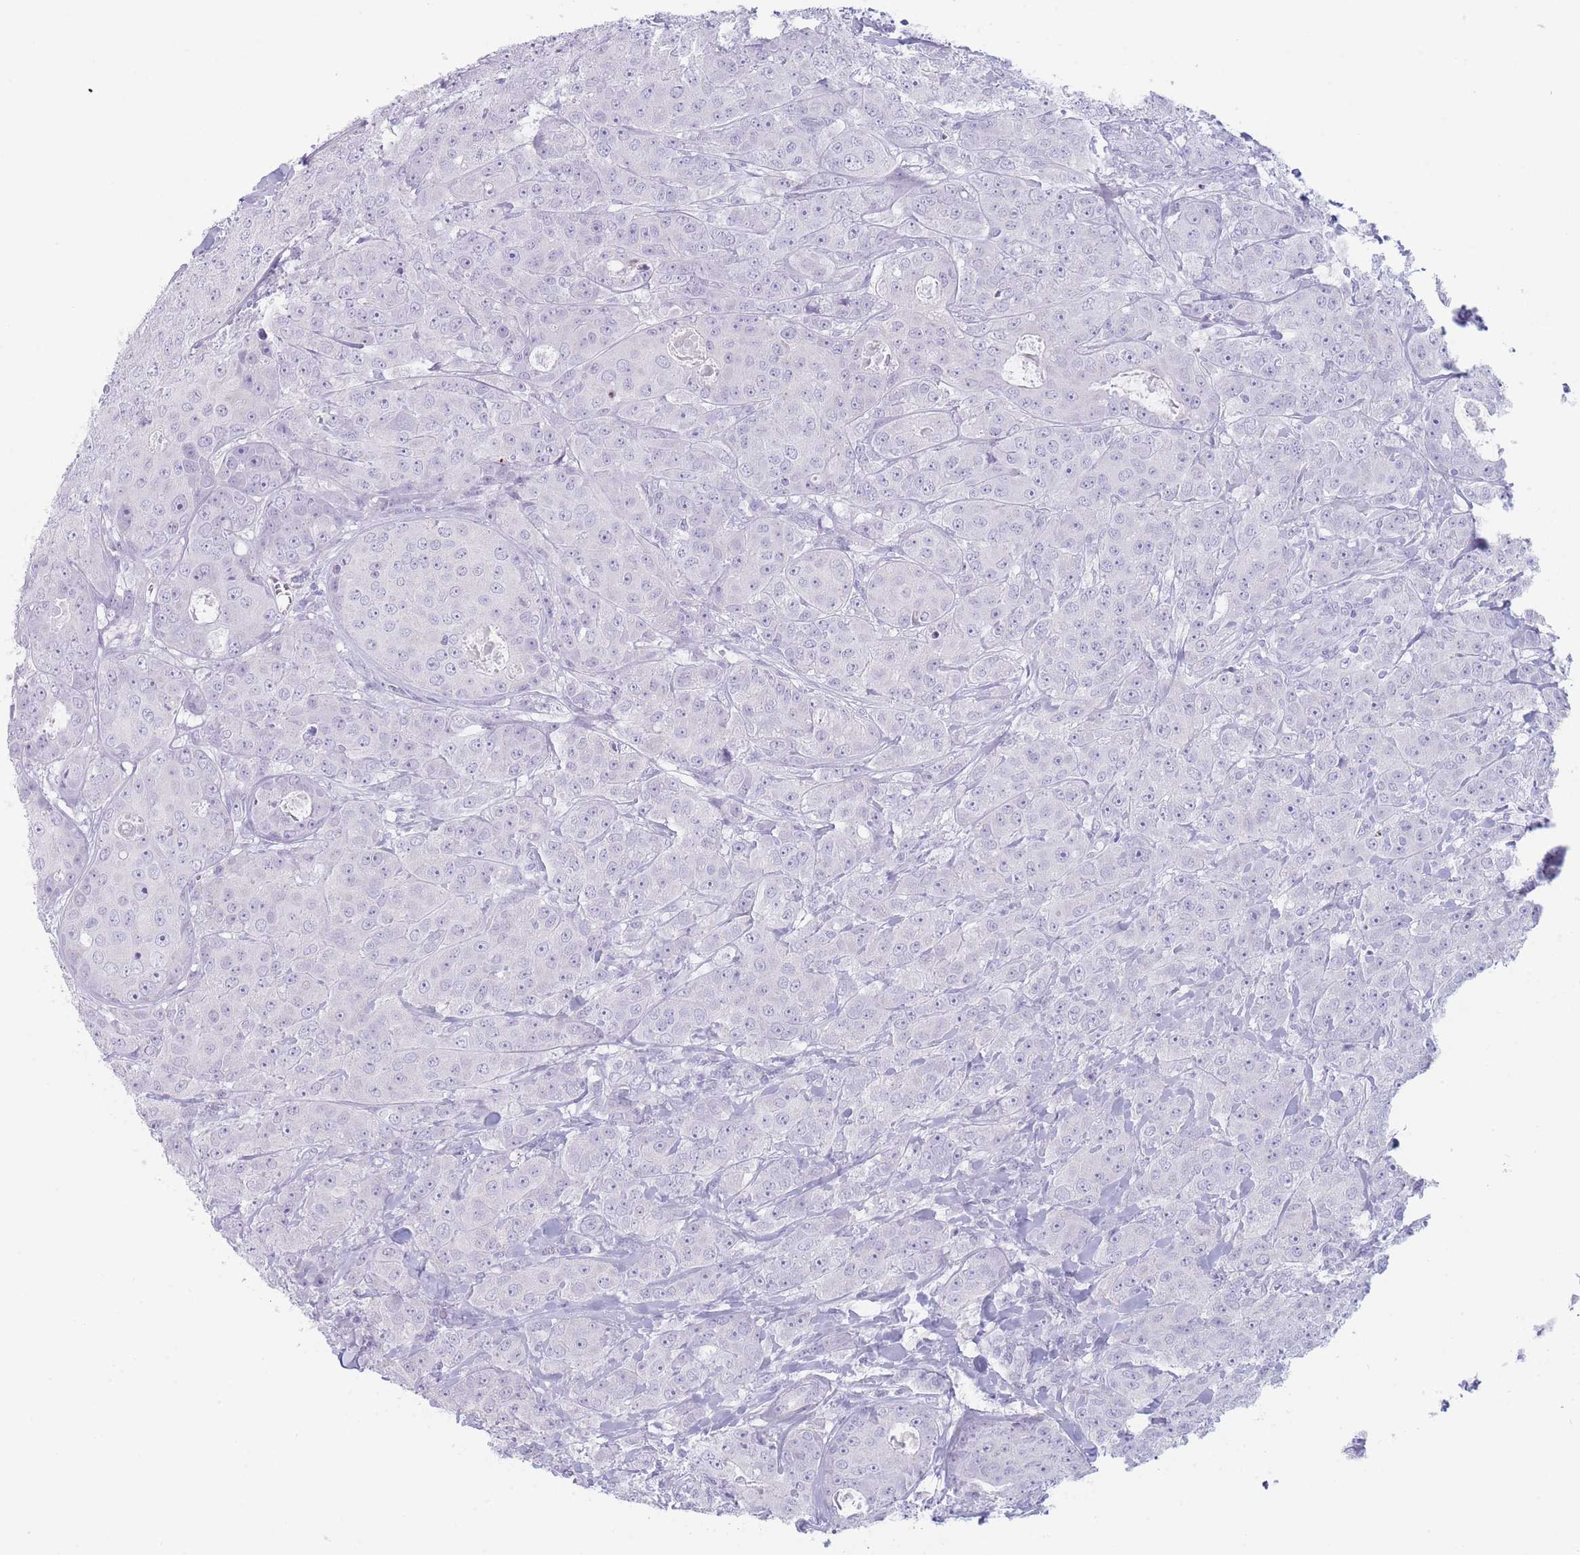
{"staining": {"intensity": "negative", "quantity": "none", "location": "none"}, "tissue": "breast cancer", "cell_type": "Tumor cells", "image_type": "cancer", "snomed": [{"axis": "morphology", "description": "Duct carcinoma"}, {"axis": "topography", "description": "Breast"}], "caption": "This is an IHC histopathology image of breast invasive ductal carcinoma. There is no positivity in tumor cells.", "gene": "GPR12", "patient": {"sex": "female", "age": 43}}